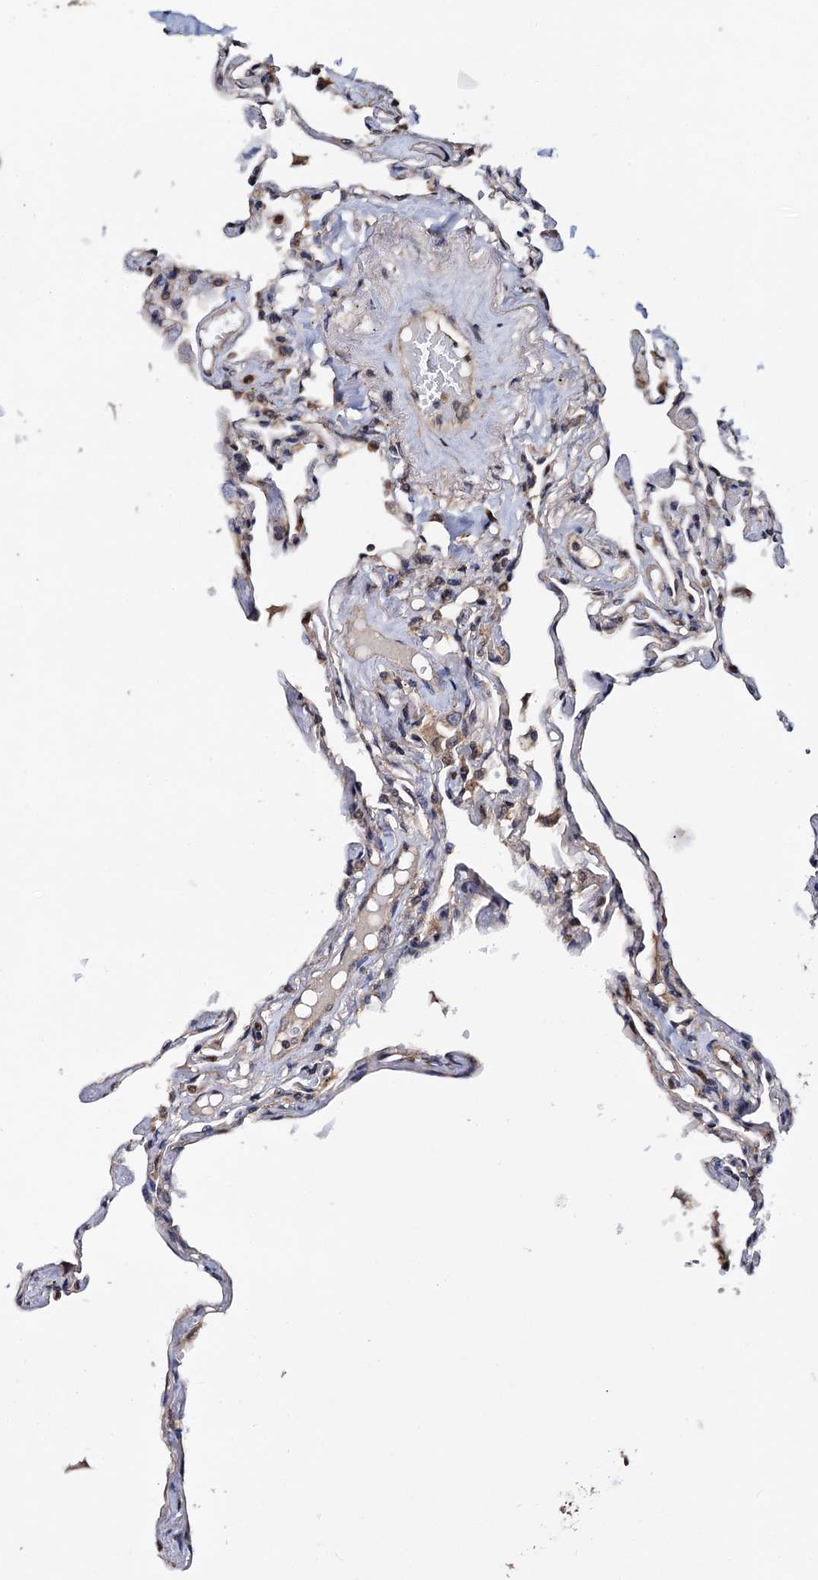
{"staining": {"intensity": "moderate", "quantity": "25%-75%", "location": "cytoplasmic/membranous"}, "tissue": "lung", "cell_type": "Alveolar cells", "image_type": "normal", "snomed": [{"axis": "morphology", "description": "Normal tissue, NOS"}, {"axis": "topography", "description": "Lung"}], "caption": "Unremarkable lung reveals moderate cytoplasmic/membranous expression in approximately 25%-75% of alveolar cells, visualized by immunohistochemistry. (Stains: DAB in brown, nuclei in blue, Microscopy: brightfield microscopy at high magnification).", "gene": "MIER2", "patient": {"sex": "female", "age": 67}}